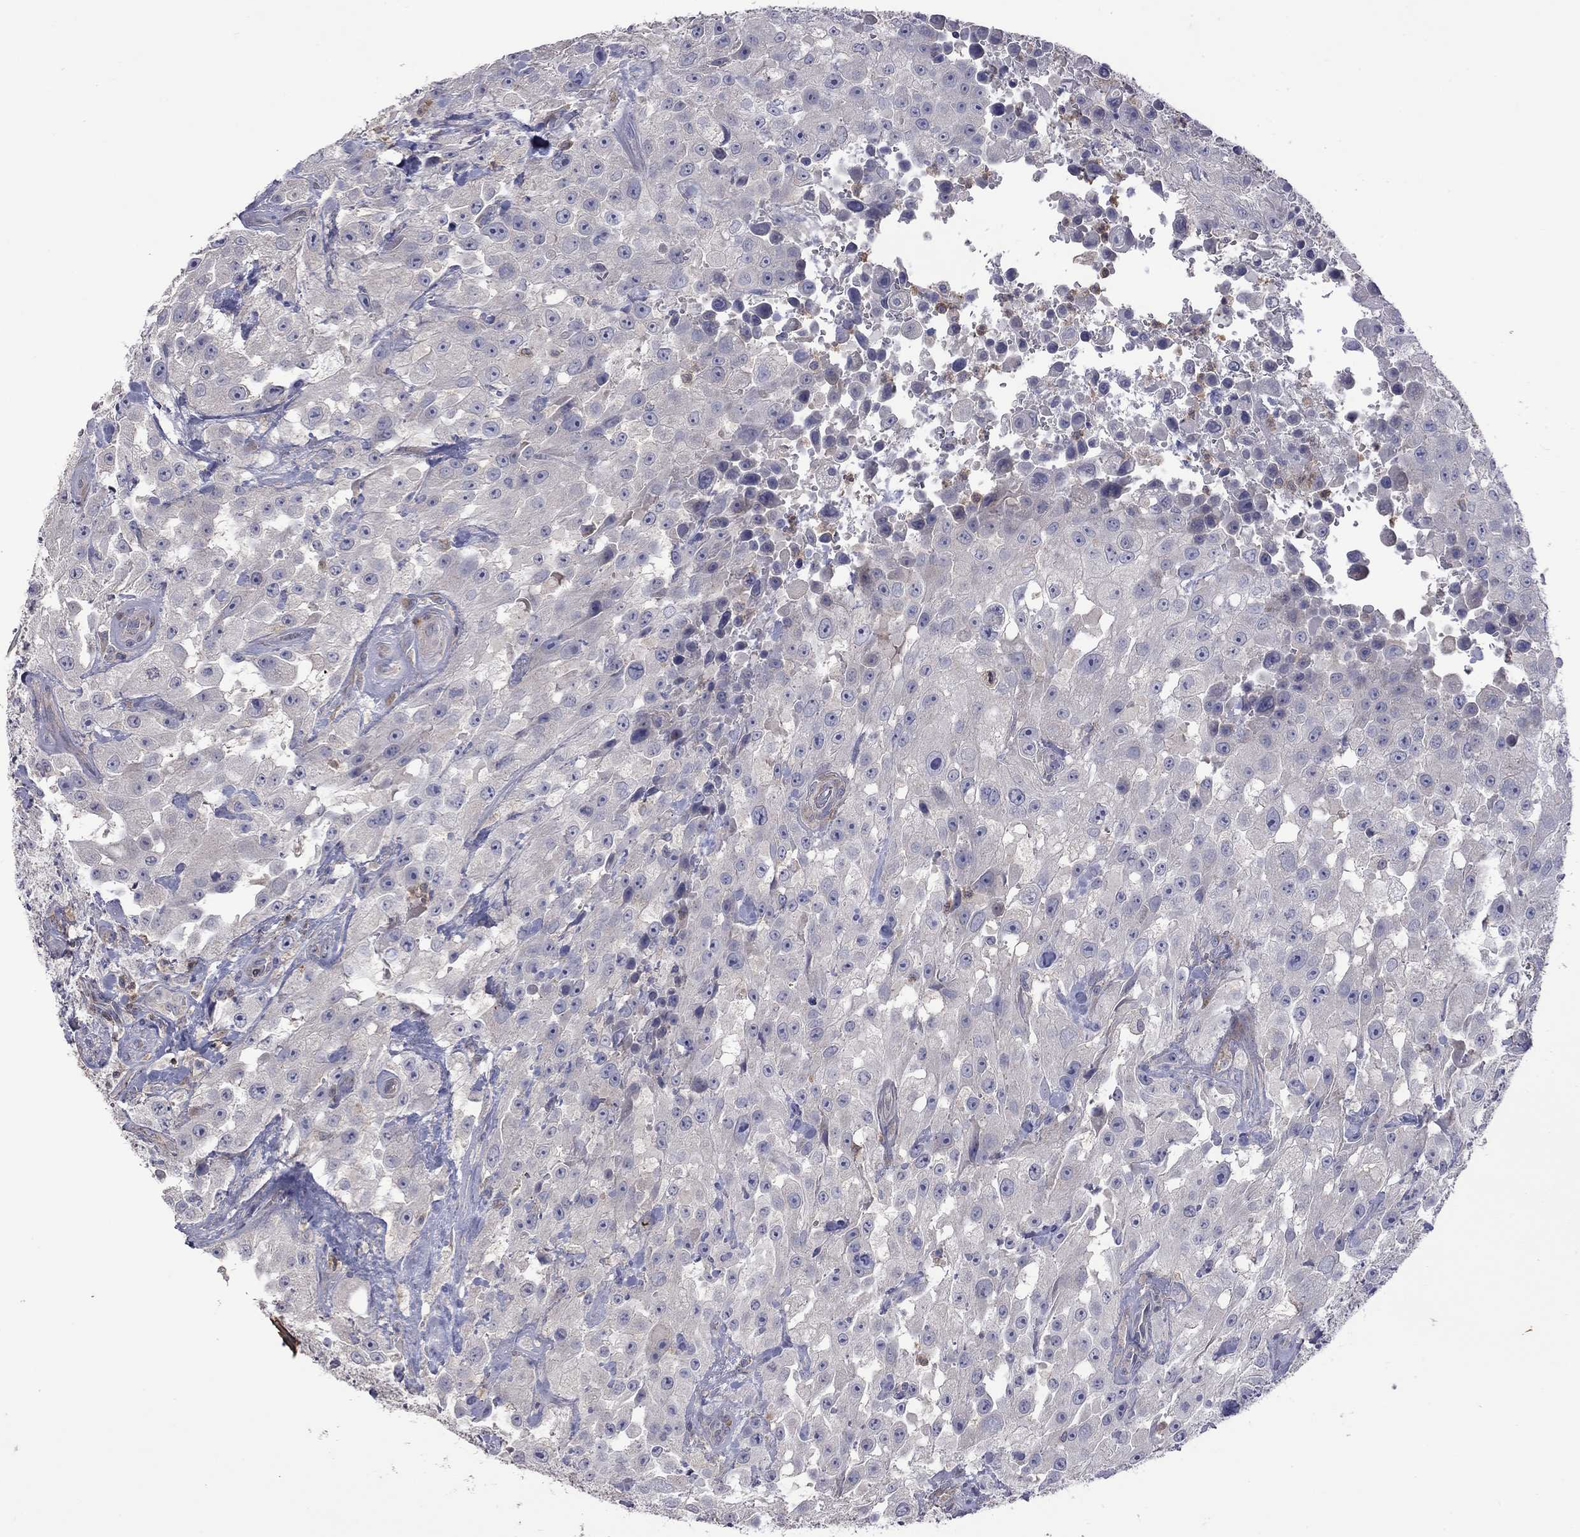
{"staining": {"intensity": "negative", "quantity": "none", "location": "none"}, "tissue": "urothelial cancer", "cell_type": "Tumor cells", "image_type": "cancer", "snomed": [{"axis": "morphology", "description": "Urothelial carcinoma, High grade"}, {"axis": "topography", "description": "Urinary bladder"}], "caption": "Tumor cells are negative for brown protein staining in urothelial cancer.", "gene": "IPCEF1", "patient": {"sex": "male", "age": 79}}